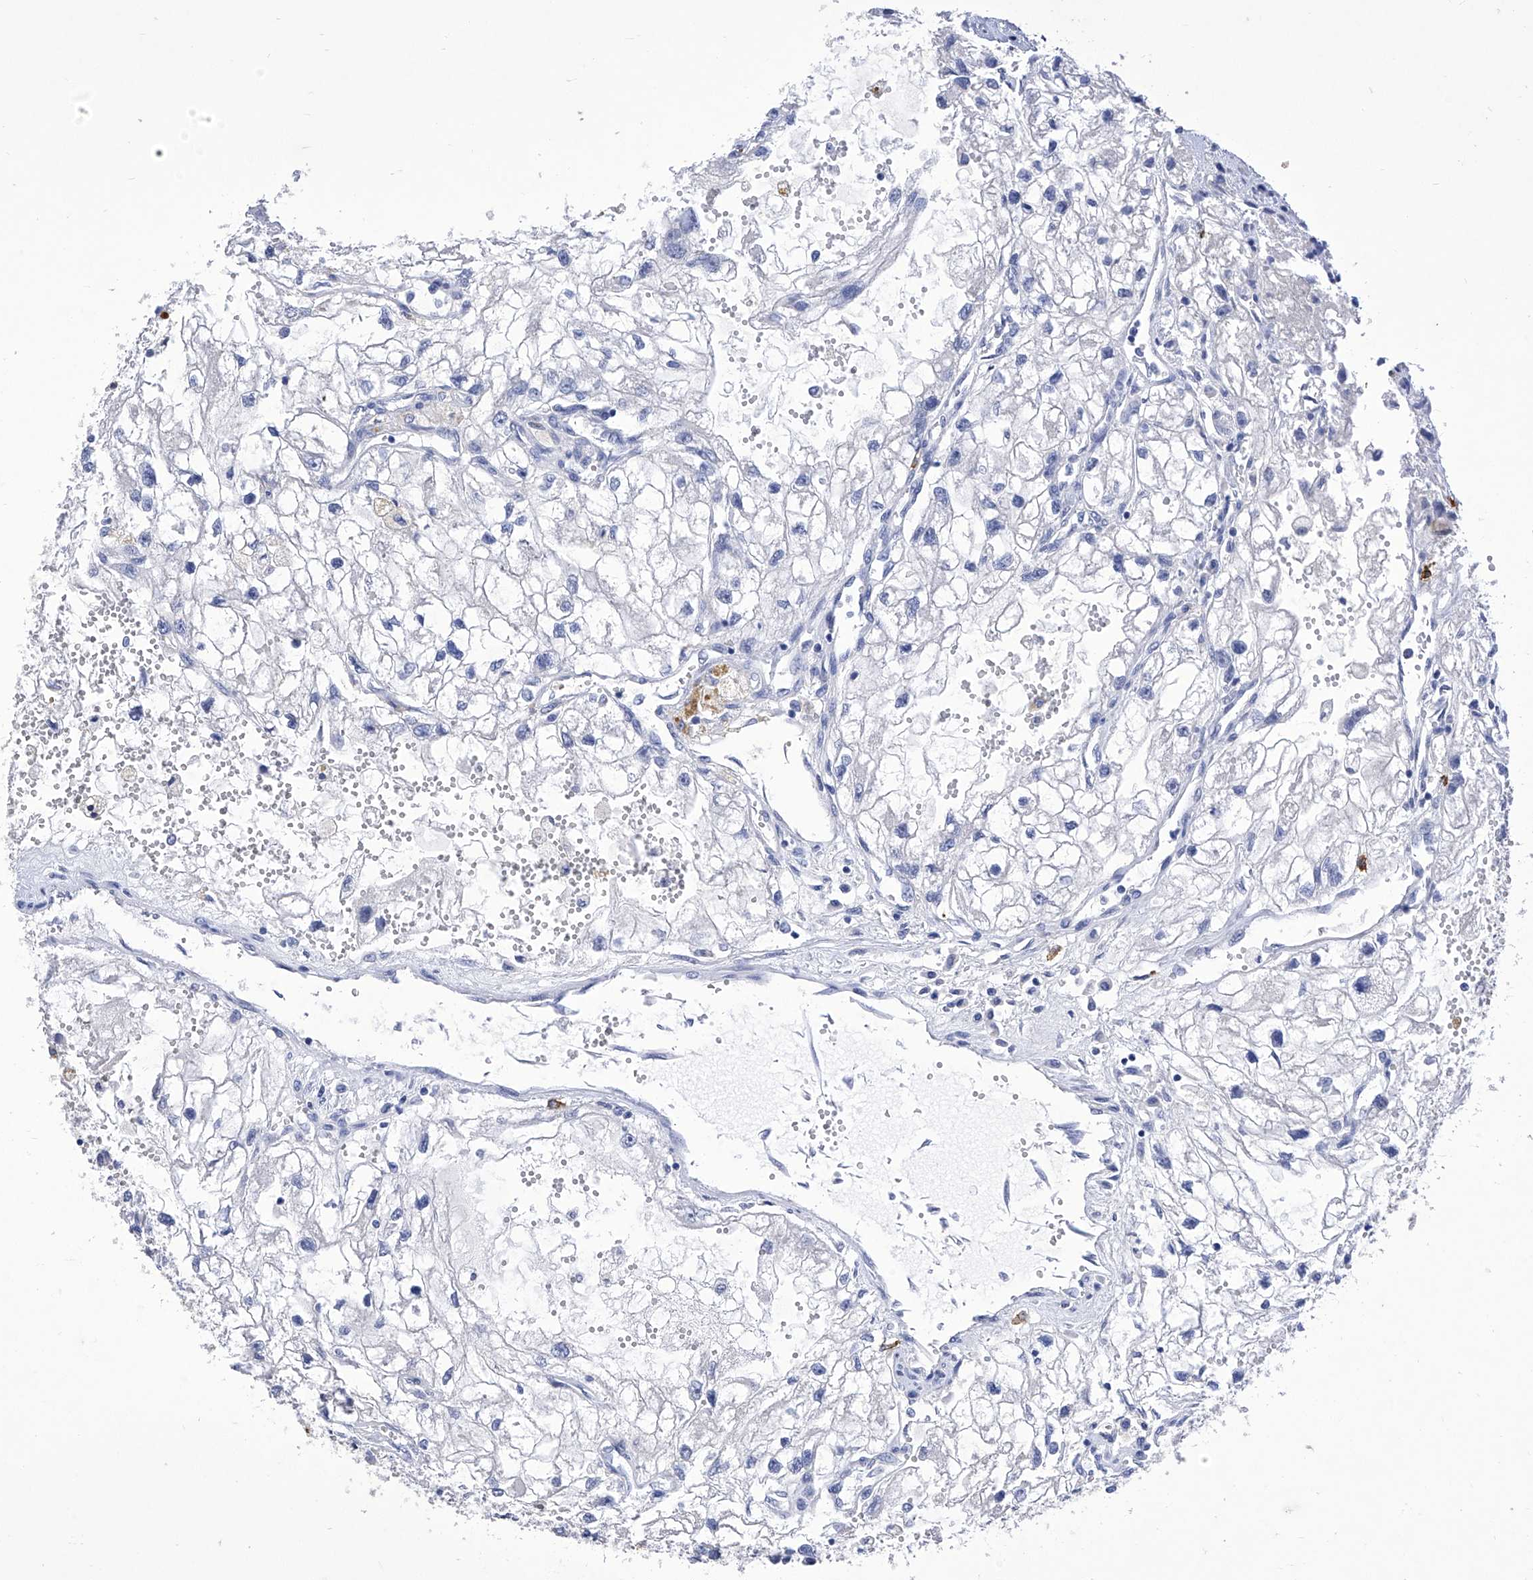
{"staining": {"intensity": "negative", "quantity": "none", "location": "none"}, "tissue": "renal cancer", "cell_type": "Tumor cells", "image_type": "cancer", "snomed": [{"axis": "morphology", "description": "Adenocarcinoma, NOS"}, {"axis": "topography", "description": "Kidney"}], "caption": "Immunohistochemistry image of neoplastic tissue: human adenocarcinoma (renal) stained with DAB (3,3'-diaminobenzidine) shows no significant protein positivity in tumor cells.", "gene": "IFNL2", "patient": {"sex": "female", "age": 70}}